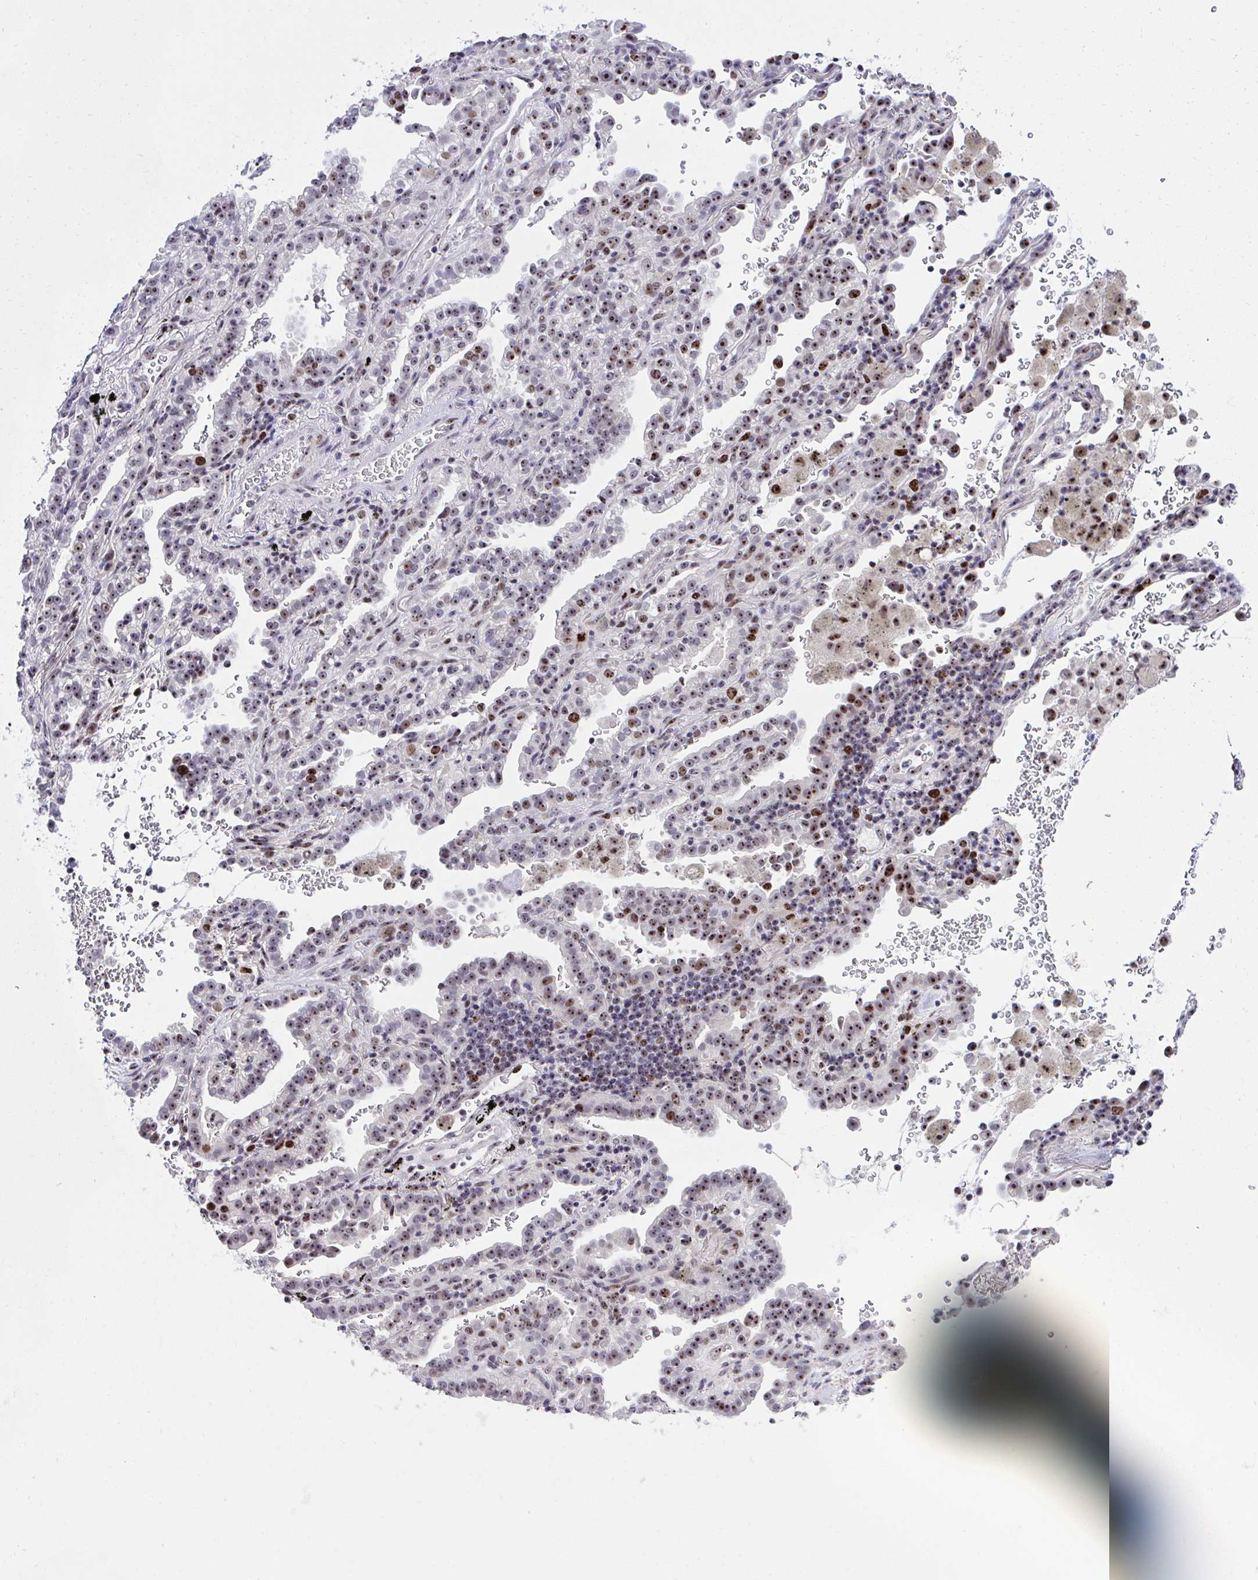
{"staining": {"intensity": "strong", "quantity": "25%-75%", "location": "nuclear"}, "tissue": "lung cancer", "cell_type": "Tumor cells", "image_type": "cancer", "snomed": [{"axis": "morphology", "description": "Adenocarcinoma, NOS"}, {"axis": "topography", "description": "Lymph node"}, {"axis": "topography", "description": "Lung"}], "caption": "Lung cancer (adenocarcinoma) tissue exhibits strong nuclear positivity in approximately 25%-75% of tumor cells, visualized by immunohistochemistry.", "gene": "CEP72", "patient": {"sex": "male", "age": 66}}